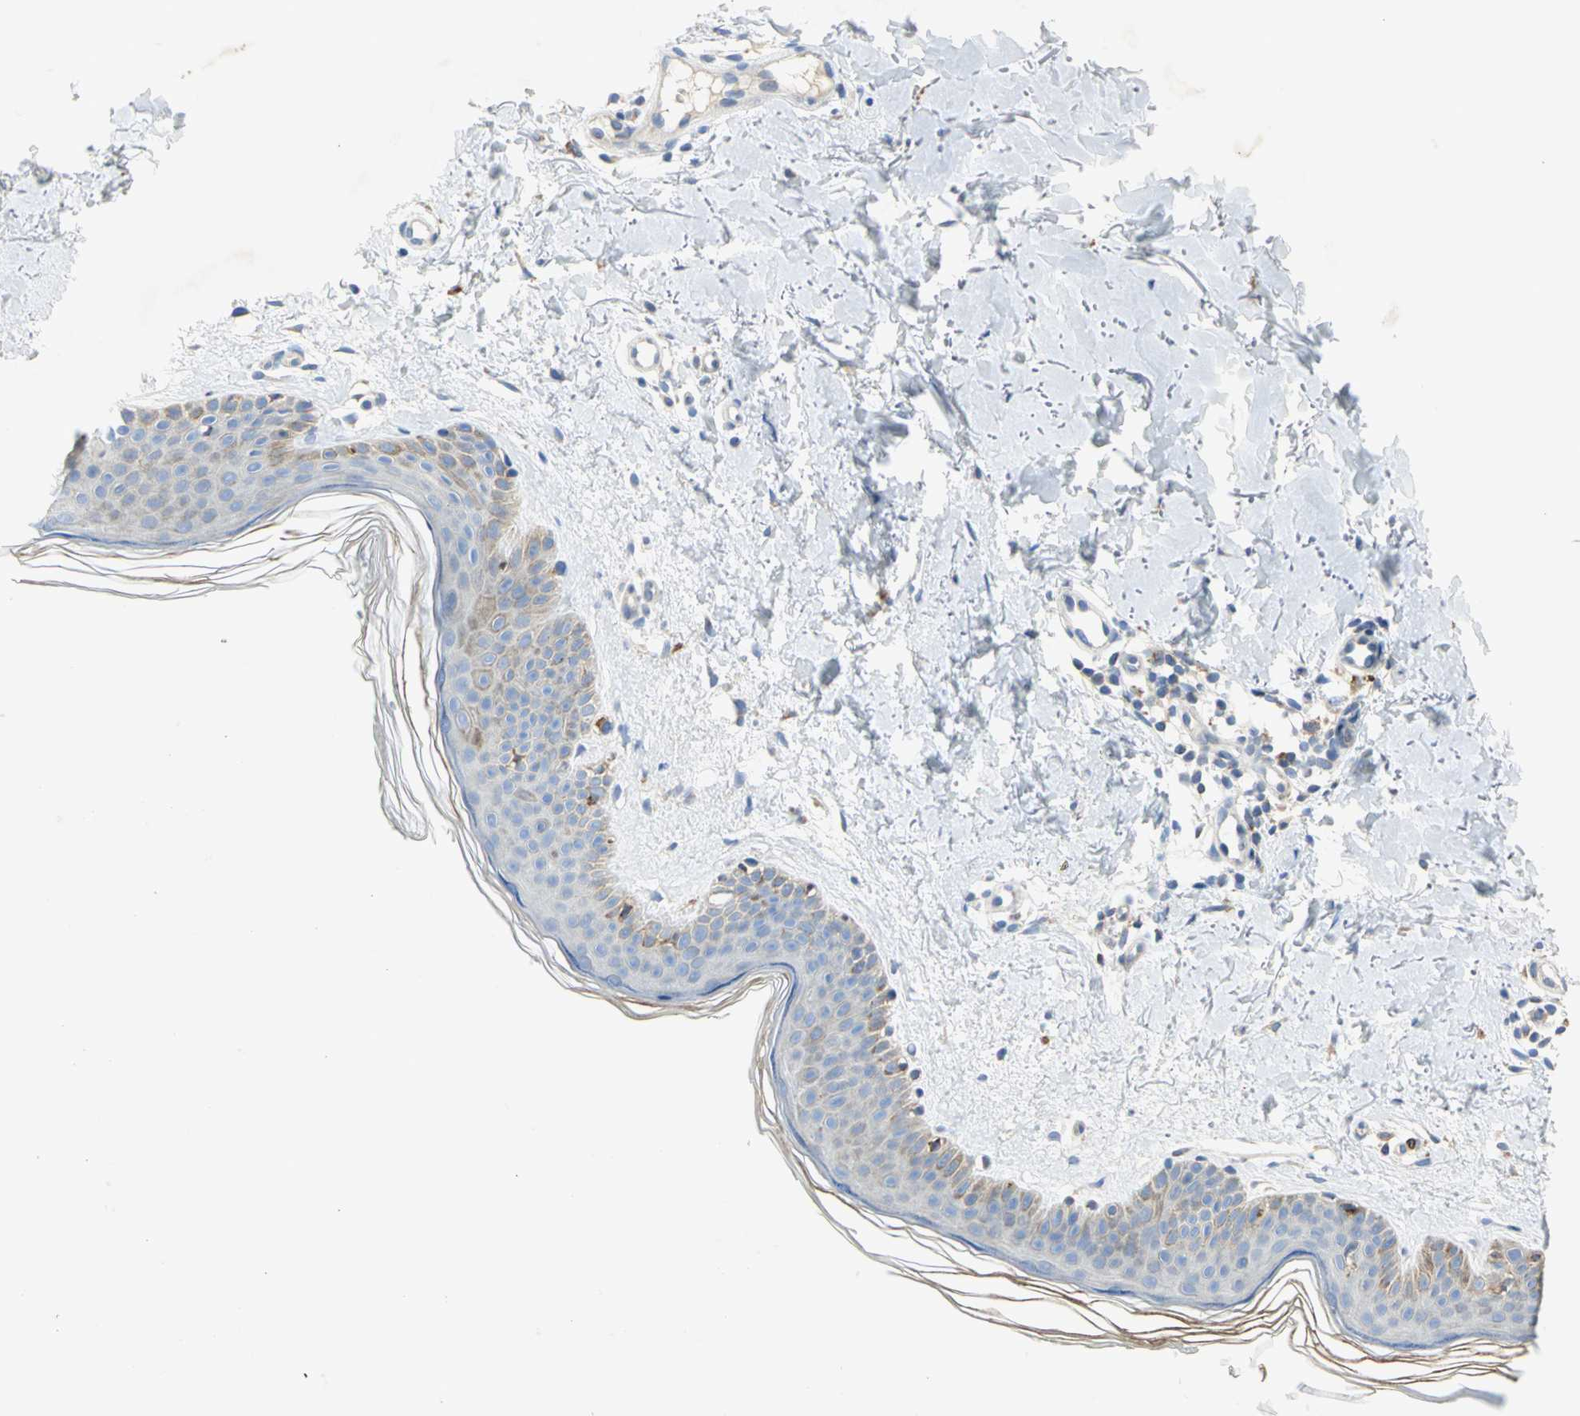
{"staining": {"intensity": "weak", "quantity": "25%-75%", "location": "cytoplasmic/membranous"}, "tissue": "skin", "cell_type": "Fibroblasts", "image_type": "normal", "snomed": [{"axis": "morphology", "description": "Normal tissue, NOS"}, {"axis": "topography", "description": "Skin"}], "caption": "Weak cytoplasmic/membranous protein staining is present in about 25%-75% of fibroblasts in skin.", "gene": "TULP4", "patient": {"sex": "female", "age": 56}}